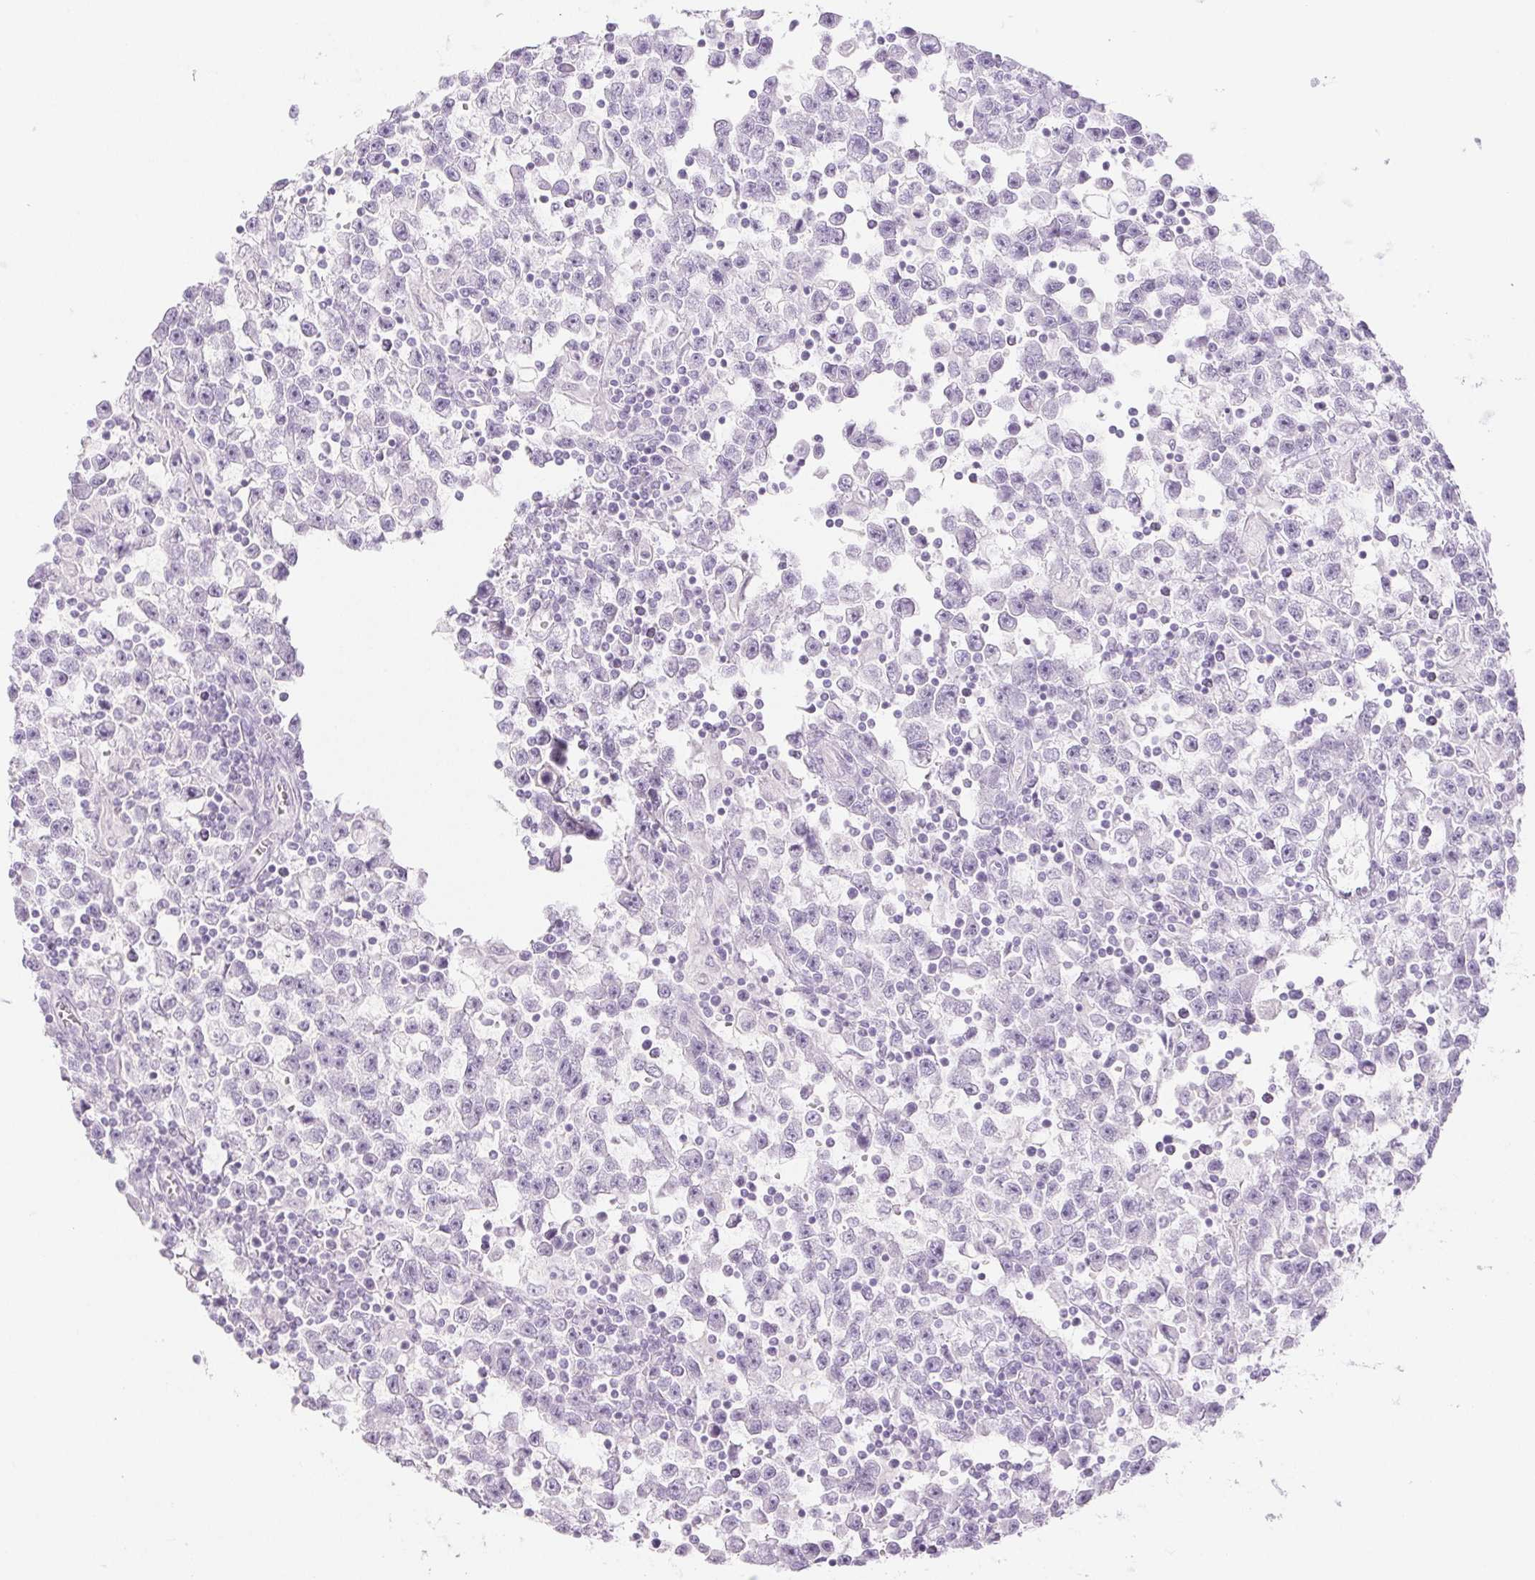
{"staining": {"intensity": "negative", "quantity": "none", "location": "none"}, "tissue": "testis cancer", "cell_type": "Tumor cells", "image_type": "cancer", "snomed": [{"axis": "morphology", "description": "Seminoma, NOS"}, {"axis": "topography", "description": "Testis"}], "caption": "Testis cancer (seminoma) was stained to show a protein in brown. There is no significant staining in tumor cells.", "gene": "PI3", "patient": {"sex": "male", "age": 31}}